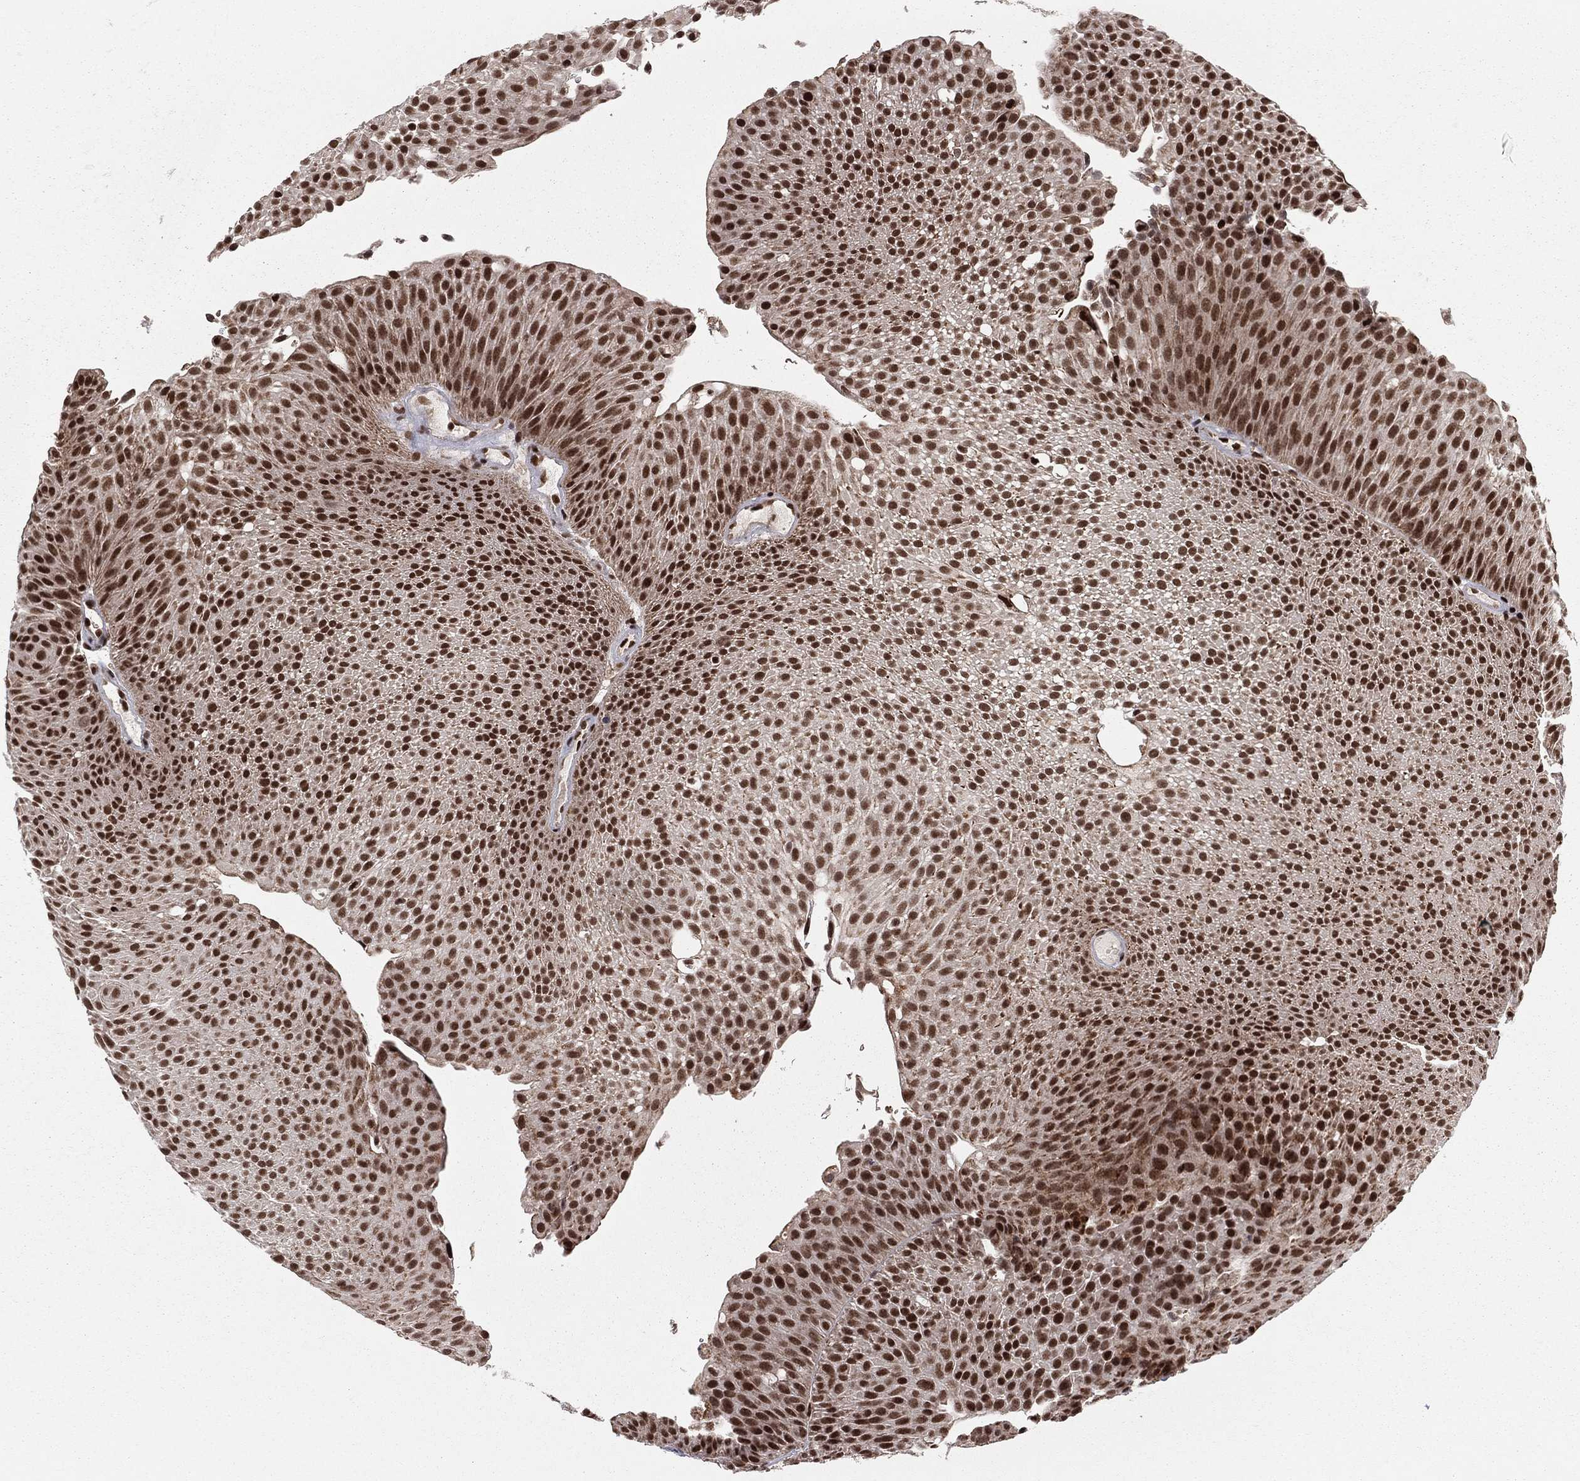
{"staining": {"intensity": "strong", "quantity": ">75%", "location": "nuclear"}, "tissue": "urothelial cancer", "cell_type": "Tumor cells", "image_type": "cancer", "snomed": [{"axis": "morphology", "description": "Urothelial carcinoma, Low grade"}, {"axis": "topography", "description": "Urinary bladder"}], "caption": "This histopathology image shows immunohistochemistry staining of low-grade urothelial carcinoma, with high strong nuclear expression in approximately >75% of tumor cells.", "gene": "NFYB", "patient": {"sex": "male", "age": 65}}